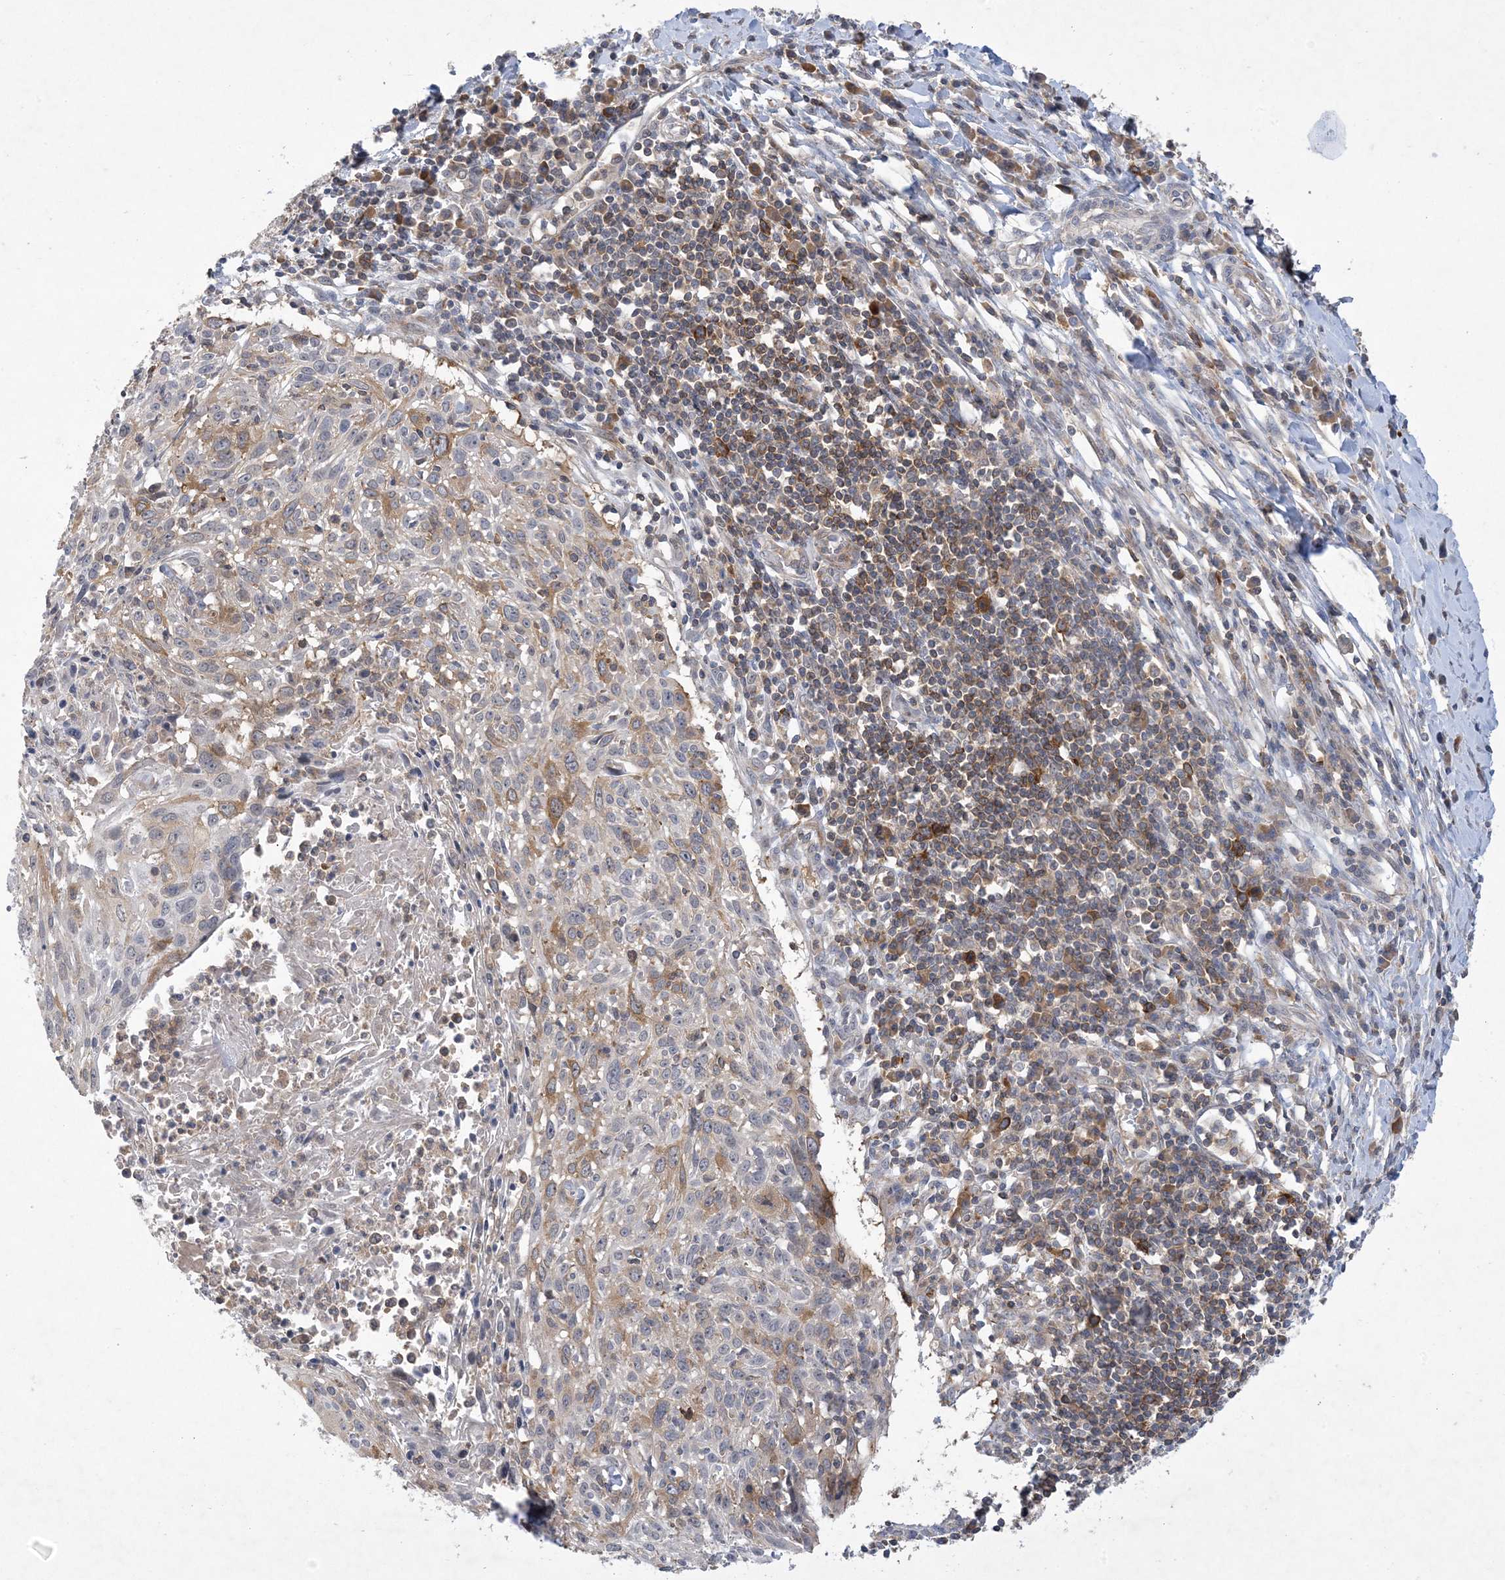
{"staining": {"intensity": "moderate", "quantity": "<25%", "location": "cytoplasmic/membranous"}, "tissue": "cervical cancer", "cell_type": "Tumor cells", "image_type": "cancer", "snomed": [{"axis": "morphology", "description": "Squamous cell carcinoma, NOS"}, {"axis": "topography", "description": "Cervix"}], "caption": "Cervical squamous cell carcinoma was stained to show a protein in brown. There is low levels of moderate cytoplasmic/membranous positivity in approximately <25% of tumor cells.", "gene": "AOC1", "patient": {"sex": "female", "age": 51}}